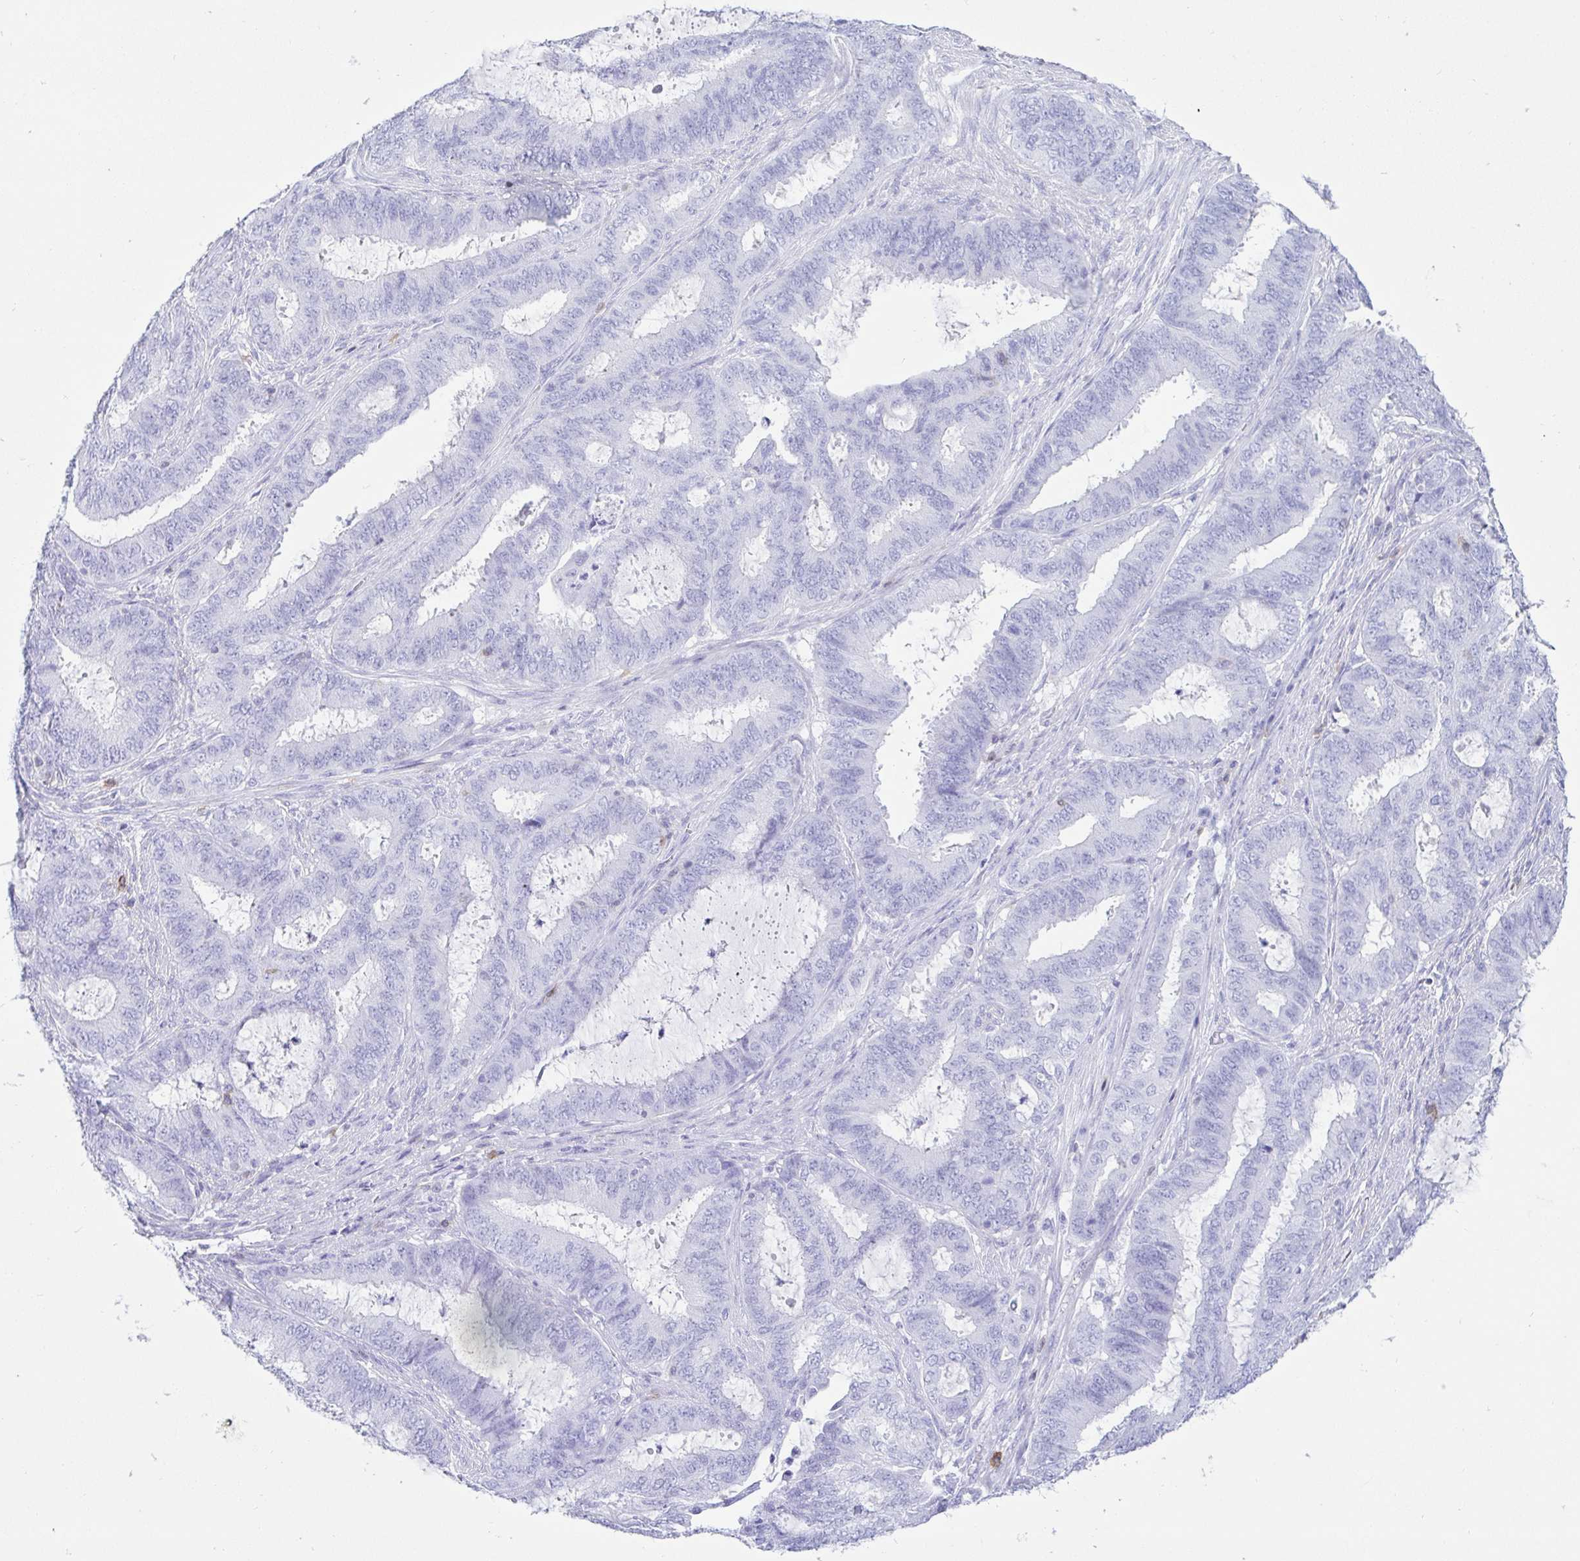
{"staining": {"intensity": "negative", "quantity": "none", "location": "none"}, "tissue": "endometrial cancer", "cell_type": "Tumor cells", "image_type": "cancer", "snomed": [{"axis": "morphology", "description": "Adenocarcinoma, NOS"}, {"axis": "topography", "description": "Endometrium"}], "caption": "Immunohistochemical staining of endometrial adenocarcinoma demonstrates no significant positivity in tumor cells.", "gene": "CD5", "patient": {"sex": "female", "age": 51}}